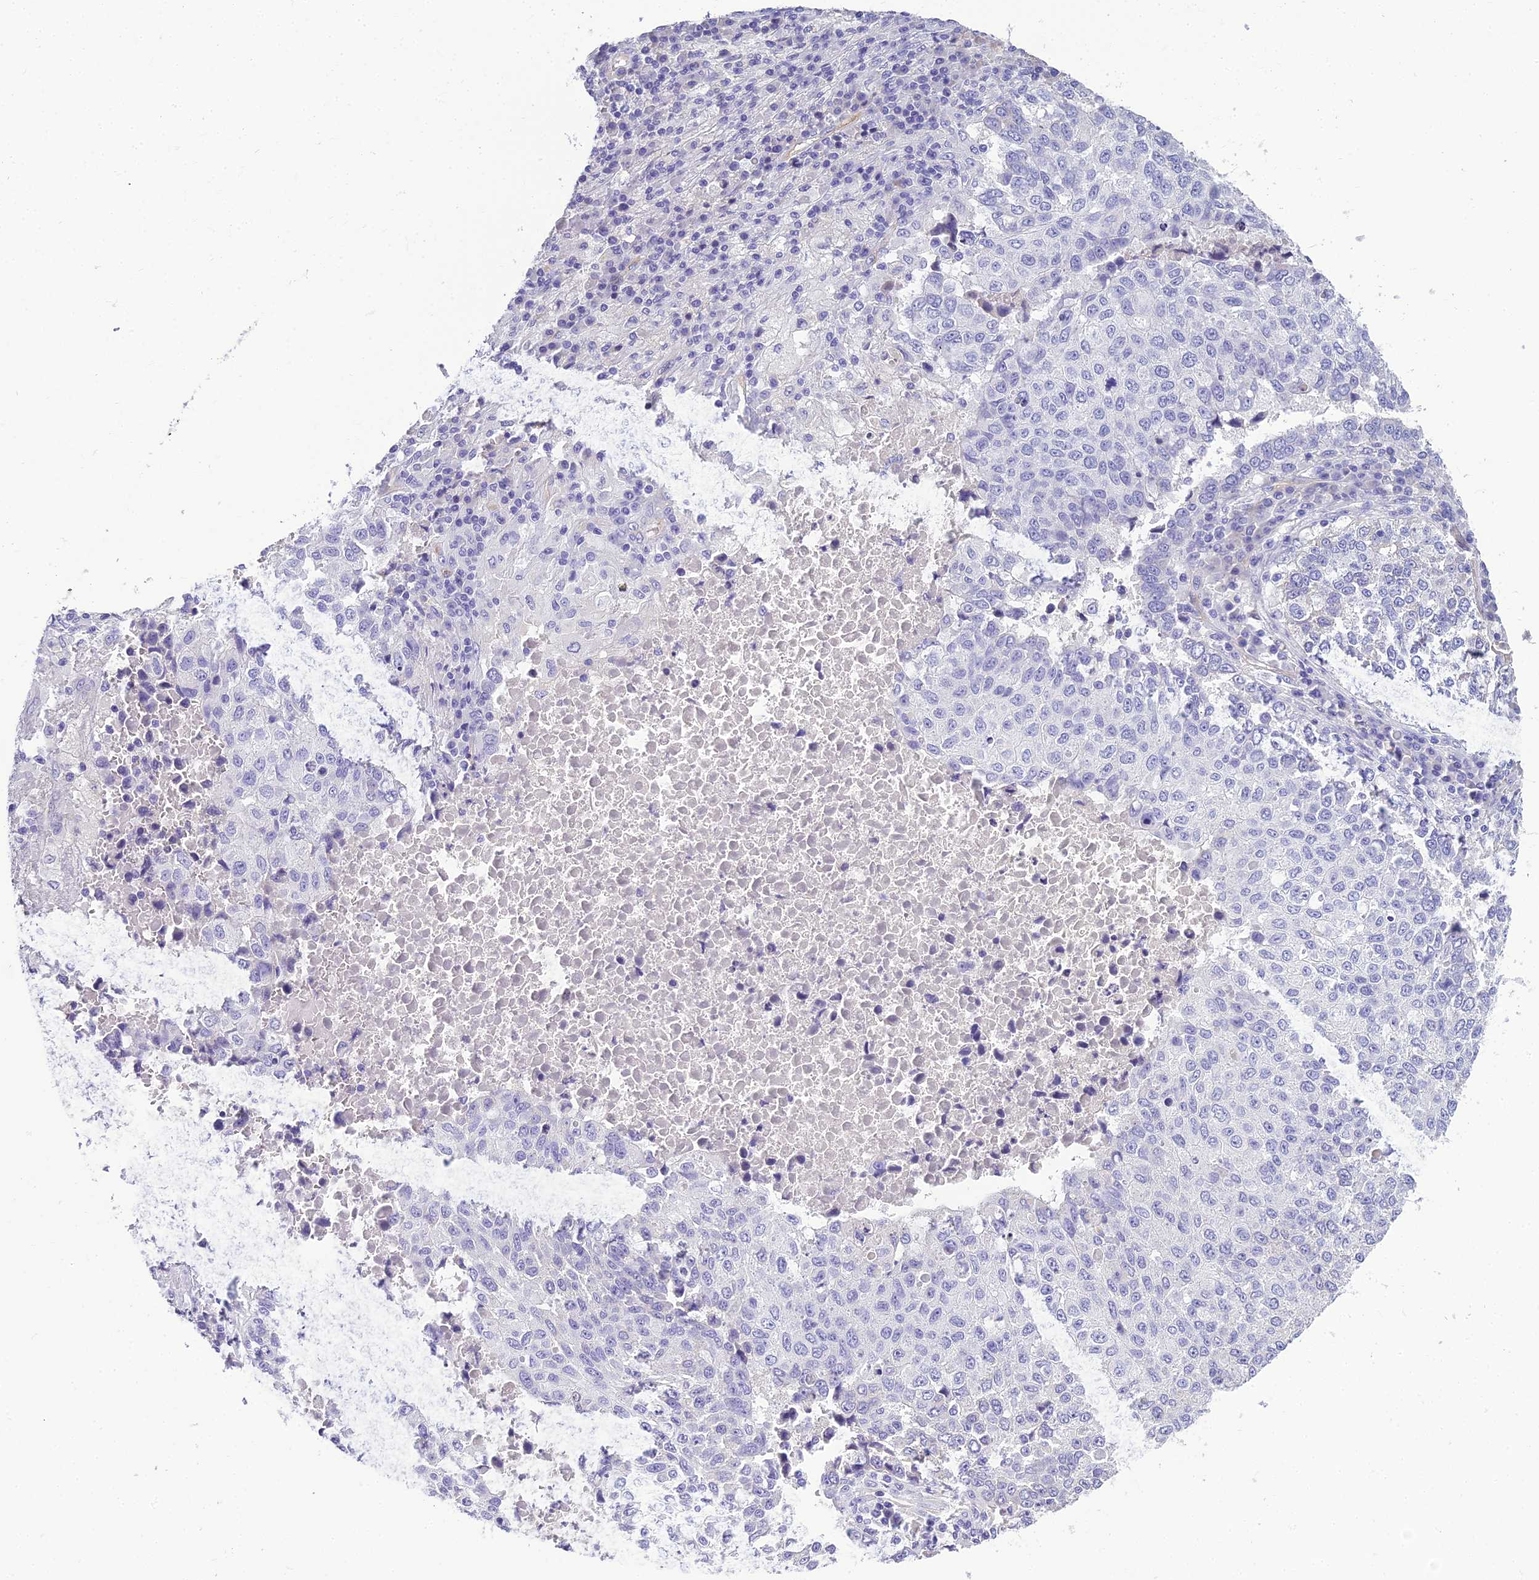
{"staining": {"intensity": "negative", "quantity": "none", "location": "none"}, "tissue": "lung cancer", "cell_type": "Tumor cells", "image_type": "cancer", "snomed": [{"axis": "morphology", "description": "Squamous cell carcinoma, NOS"}, {"axis": "topography", "description": "Lung"}], "caption": "This is an immunohistochemistry (IHC) photomicrograph of human squamous cell carcinoma (lung). There is no expression in tumor cells.", "gene": "NINJ1", "patient": {"sex": "male", "age": 73}}